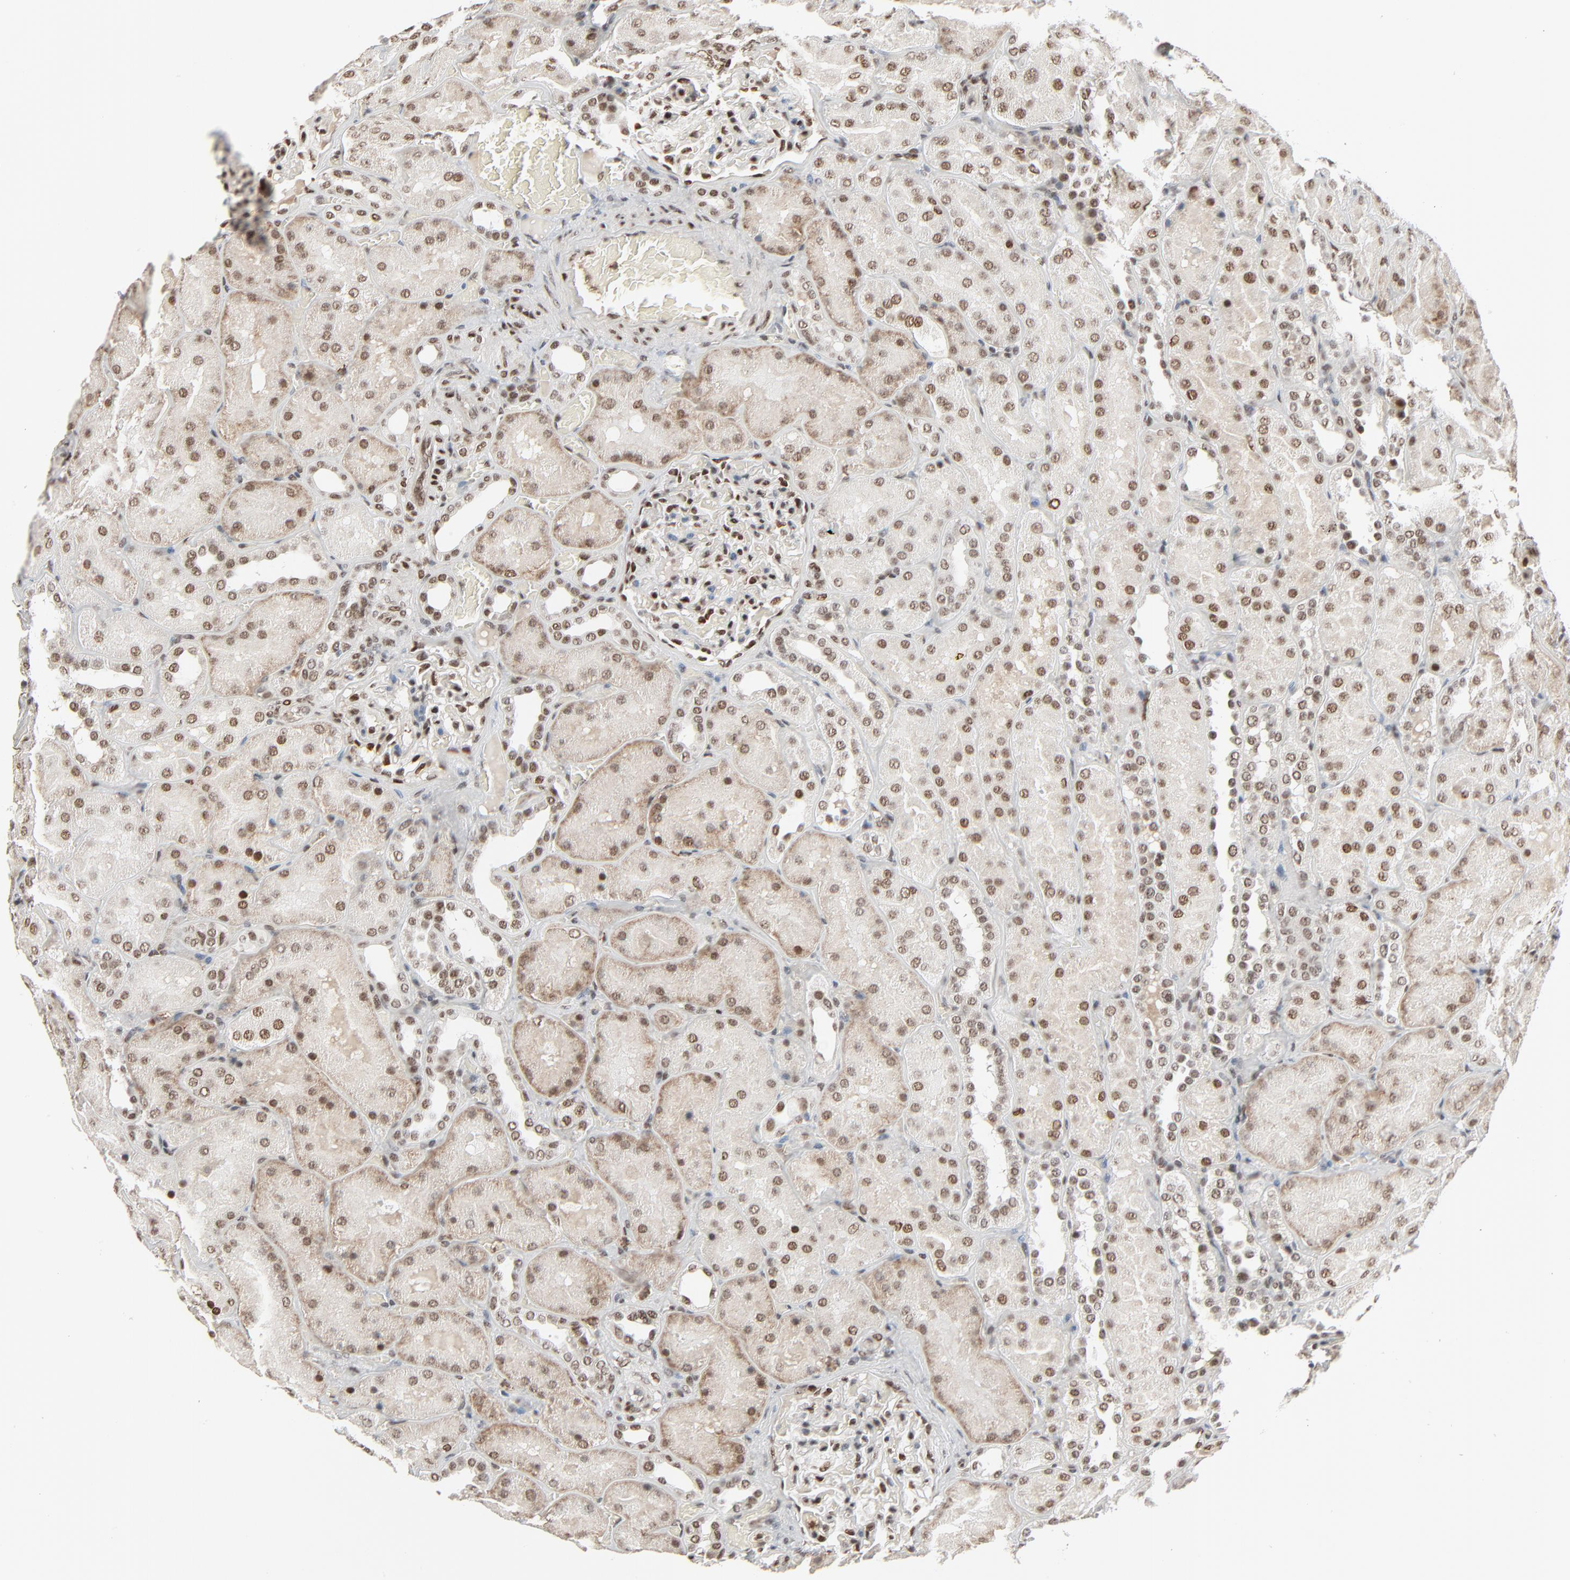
{"staining": {"intensity": "strong", "quantity": ">75%", "location": "nuclear"}, "tissue": "kidney", "cell_type": "Cells in glomeruli", "image_type": "normal", "snomed": [{"axis": "morphology", "description": "Normal tissue, NOS"}, {"axis": "topography", "description": "Kidney"}], "caption": "Strong nuclear protein staining is identified in approximately >75% of cells in glomeruli in kidney. (Brightfield microscopy of DAB IHC at high magnification).", "gene": "CUX1", "patient": {"sex": "male", "age": 28}}